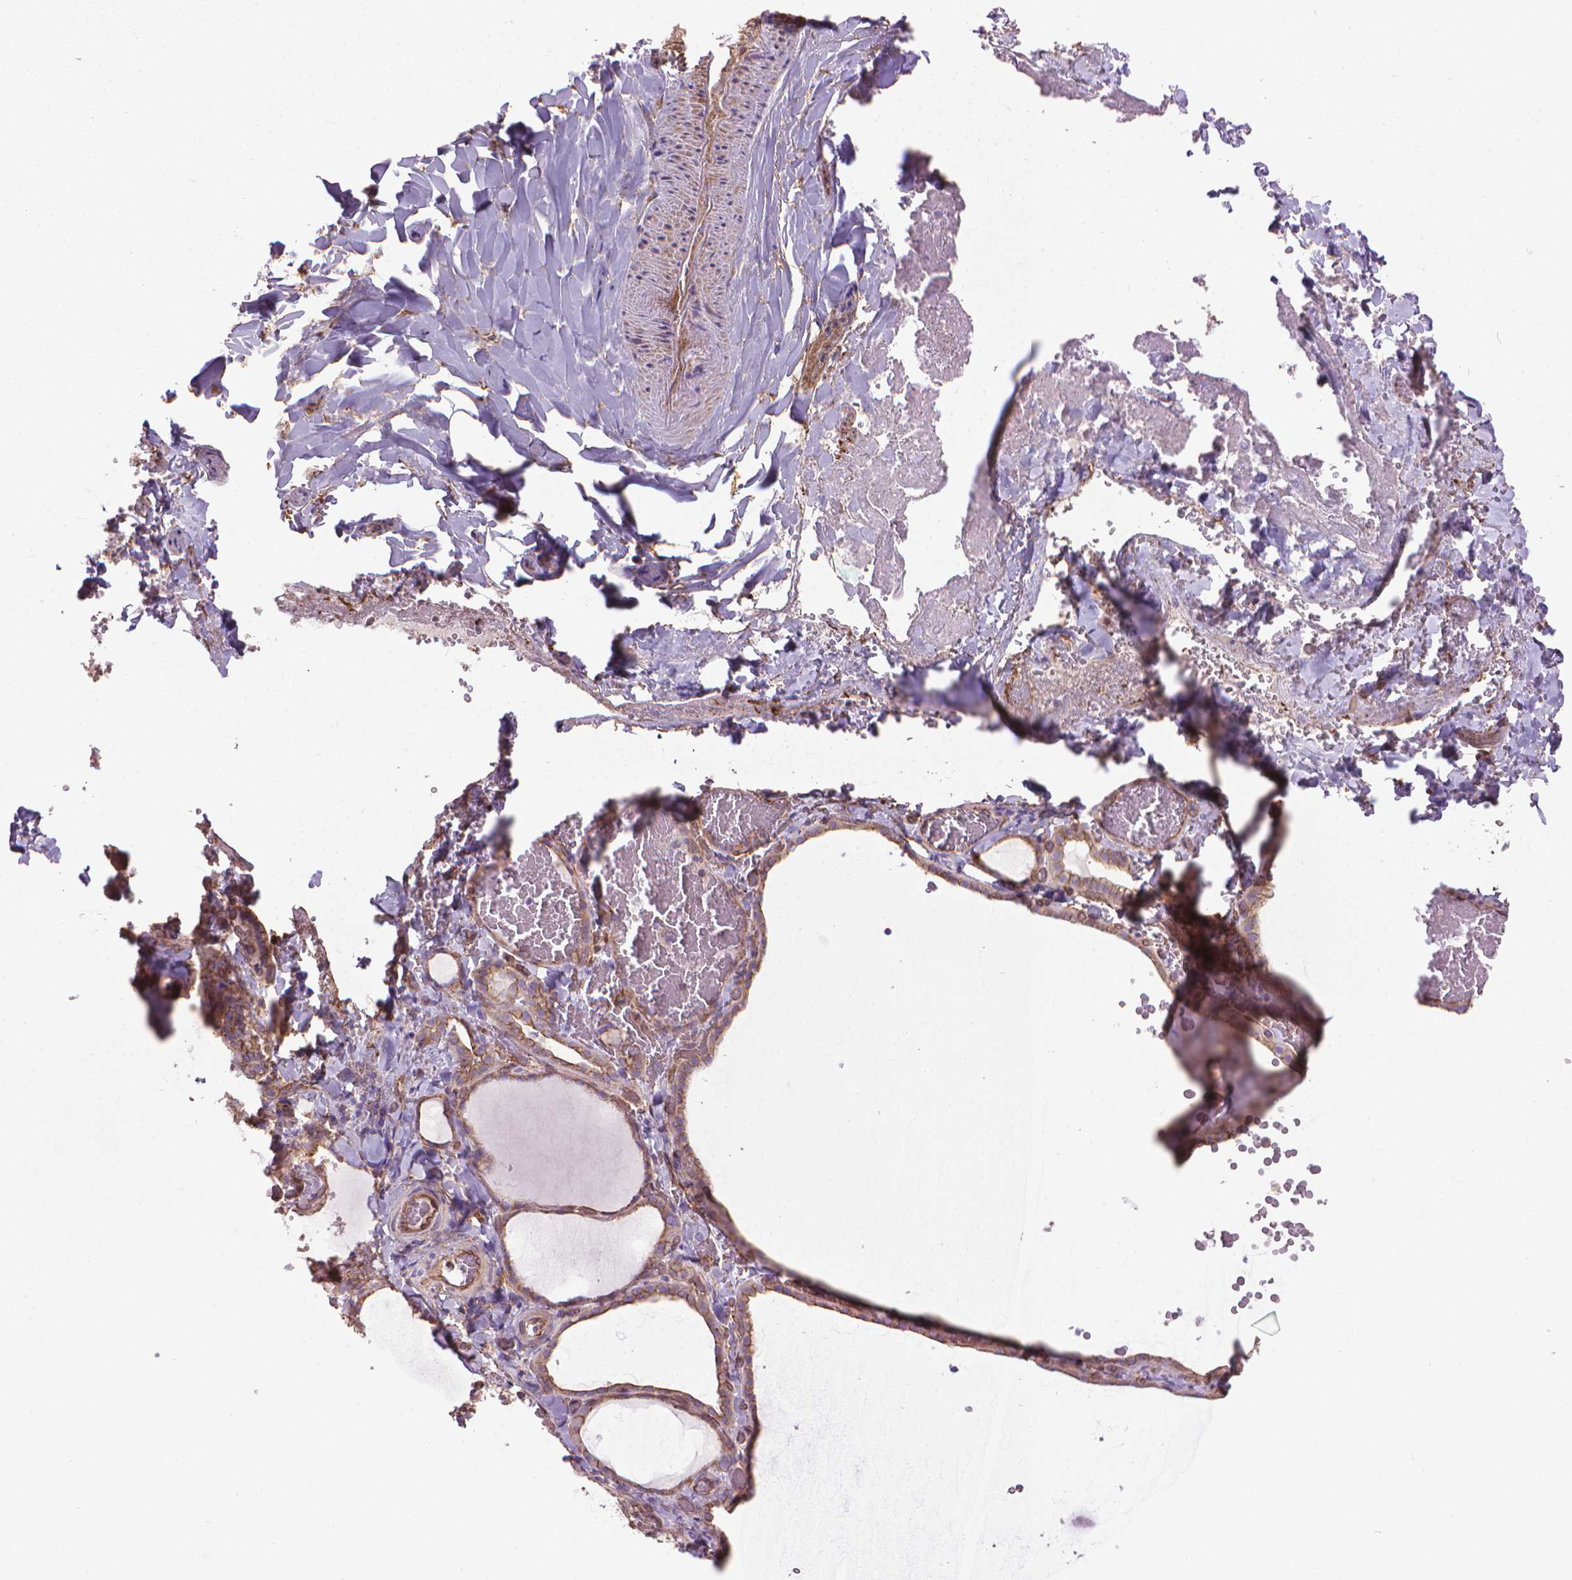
{"staining": {"intensity": "weak", "quantity": ">75%", "location": "cytoplasmic/membranous"}, "tissue": "thyroid gland", "cell_type": "Glandular cells", "image_type": "normal", "snomed": [{"axis": "morphology", "description": "Normal tissue, NOS"}, {"axis": "topography", "description": "Thyroid gland"}], "caption": "Immunohistochemistry histopathology image of unremarkable thyroid gland: human thyroid gland stained using IHC shows low levels of weak protein expression localized specifically in the cytoplasmic/membranous of glandular cells, appearing as a cytoplasmic/membranous brown color.", "gene": "TENT5A", "patient": {"sex": "female", "age": 22}}